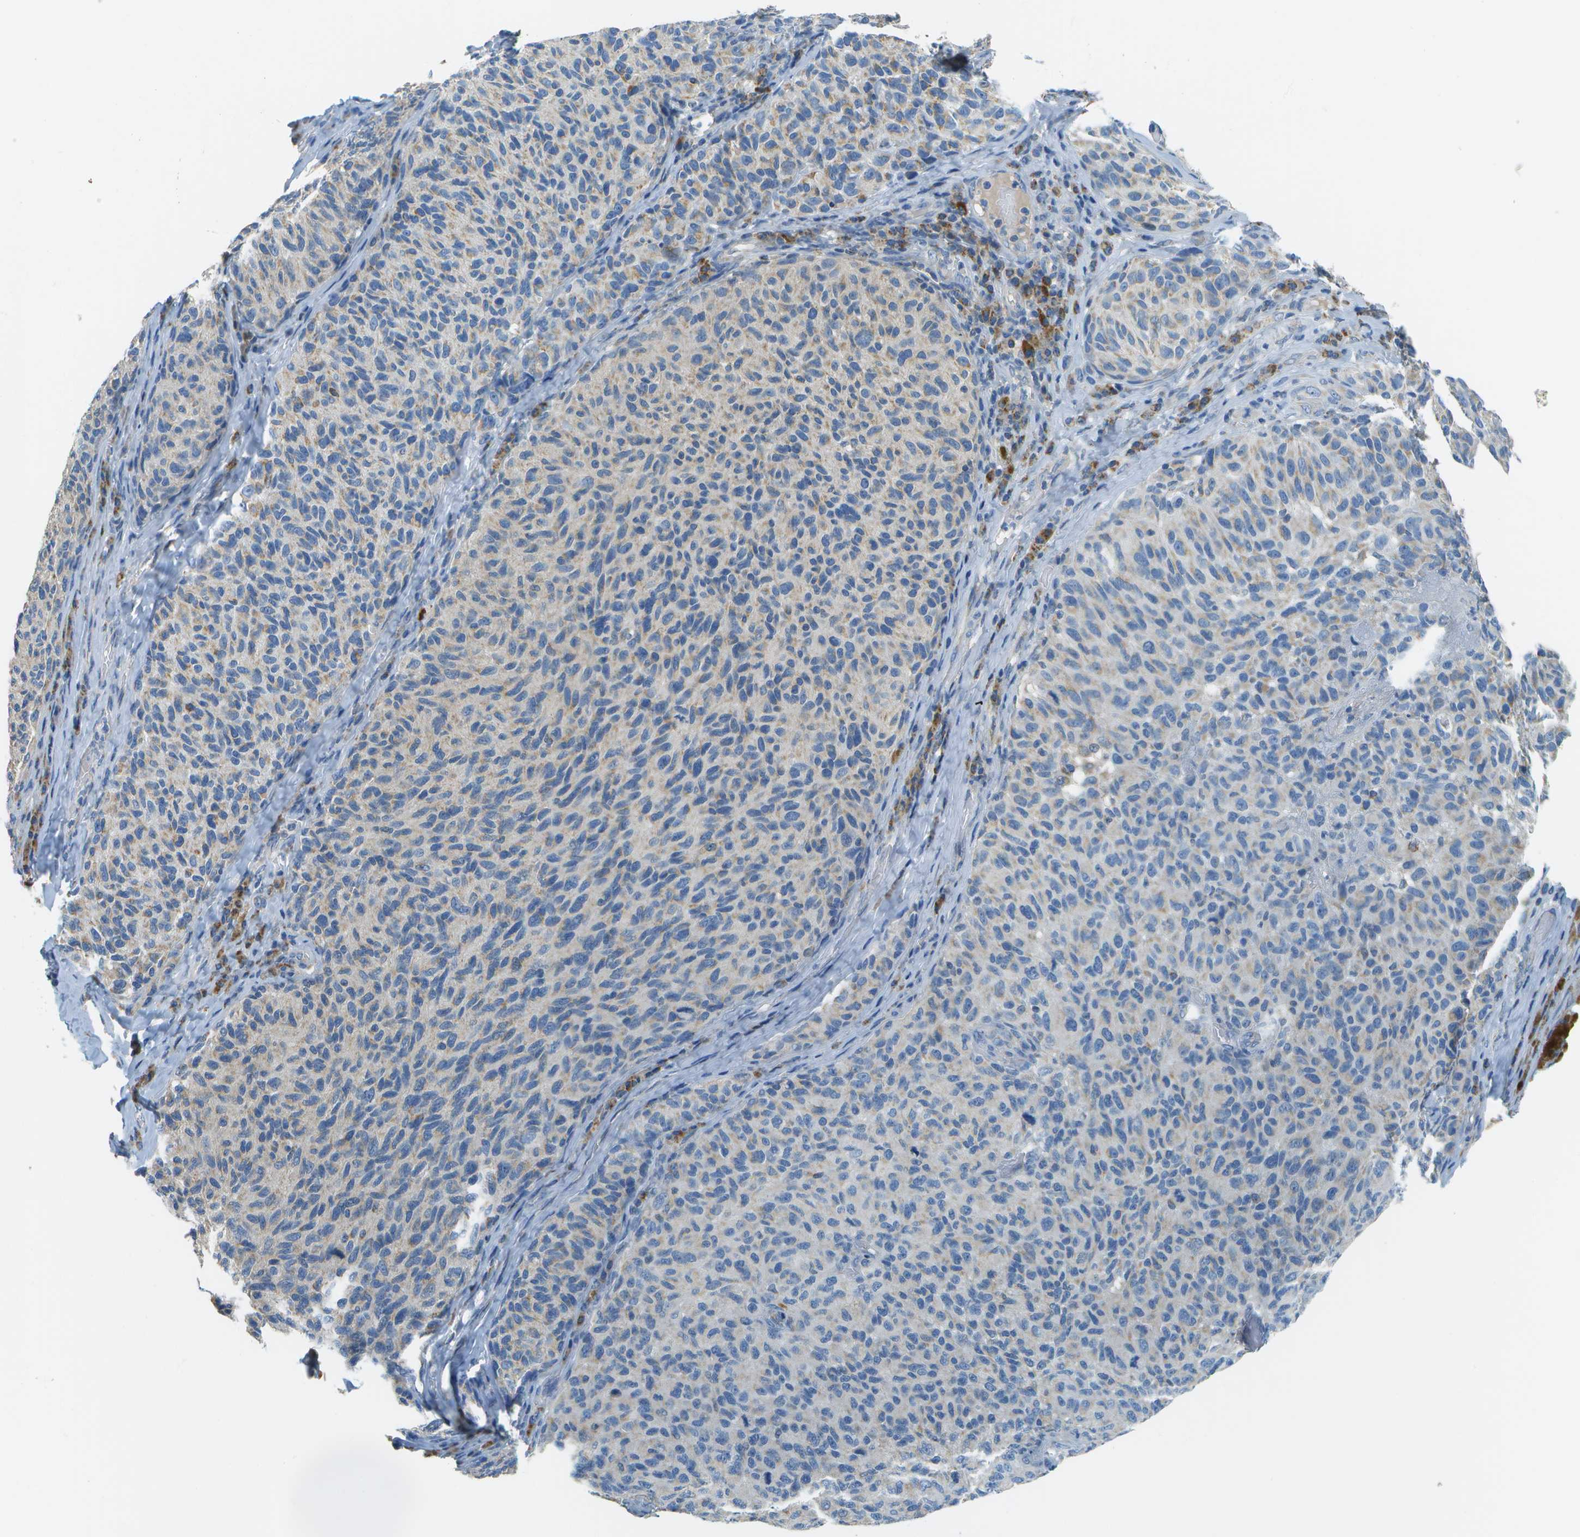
{"staining": {"intensity": "weak", "quantity": "<25%", "location": "cytoplasmic/membranous"}, "tissue": "melanoma", "cell_type": "Tumor cells", "image_type": "cancer", "snomed": [{"axis": "morphology", "description": "Malignant melanoma, NOS"}, {"axis": "topography", "description": "Skin"}], "caption": "This is an IHC photomicrograph of human malignant melanoma. There is no expression in tumor cells.", "gene": "PTGIS", "patient": {"sex": "female", "age": 73}}